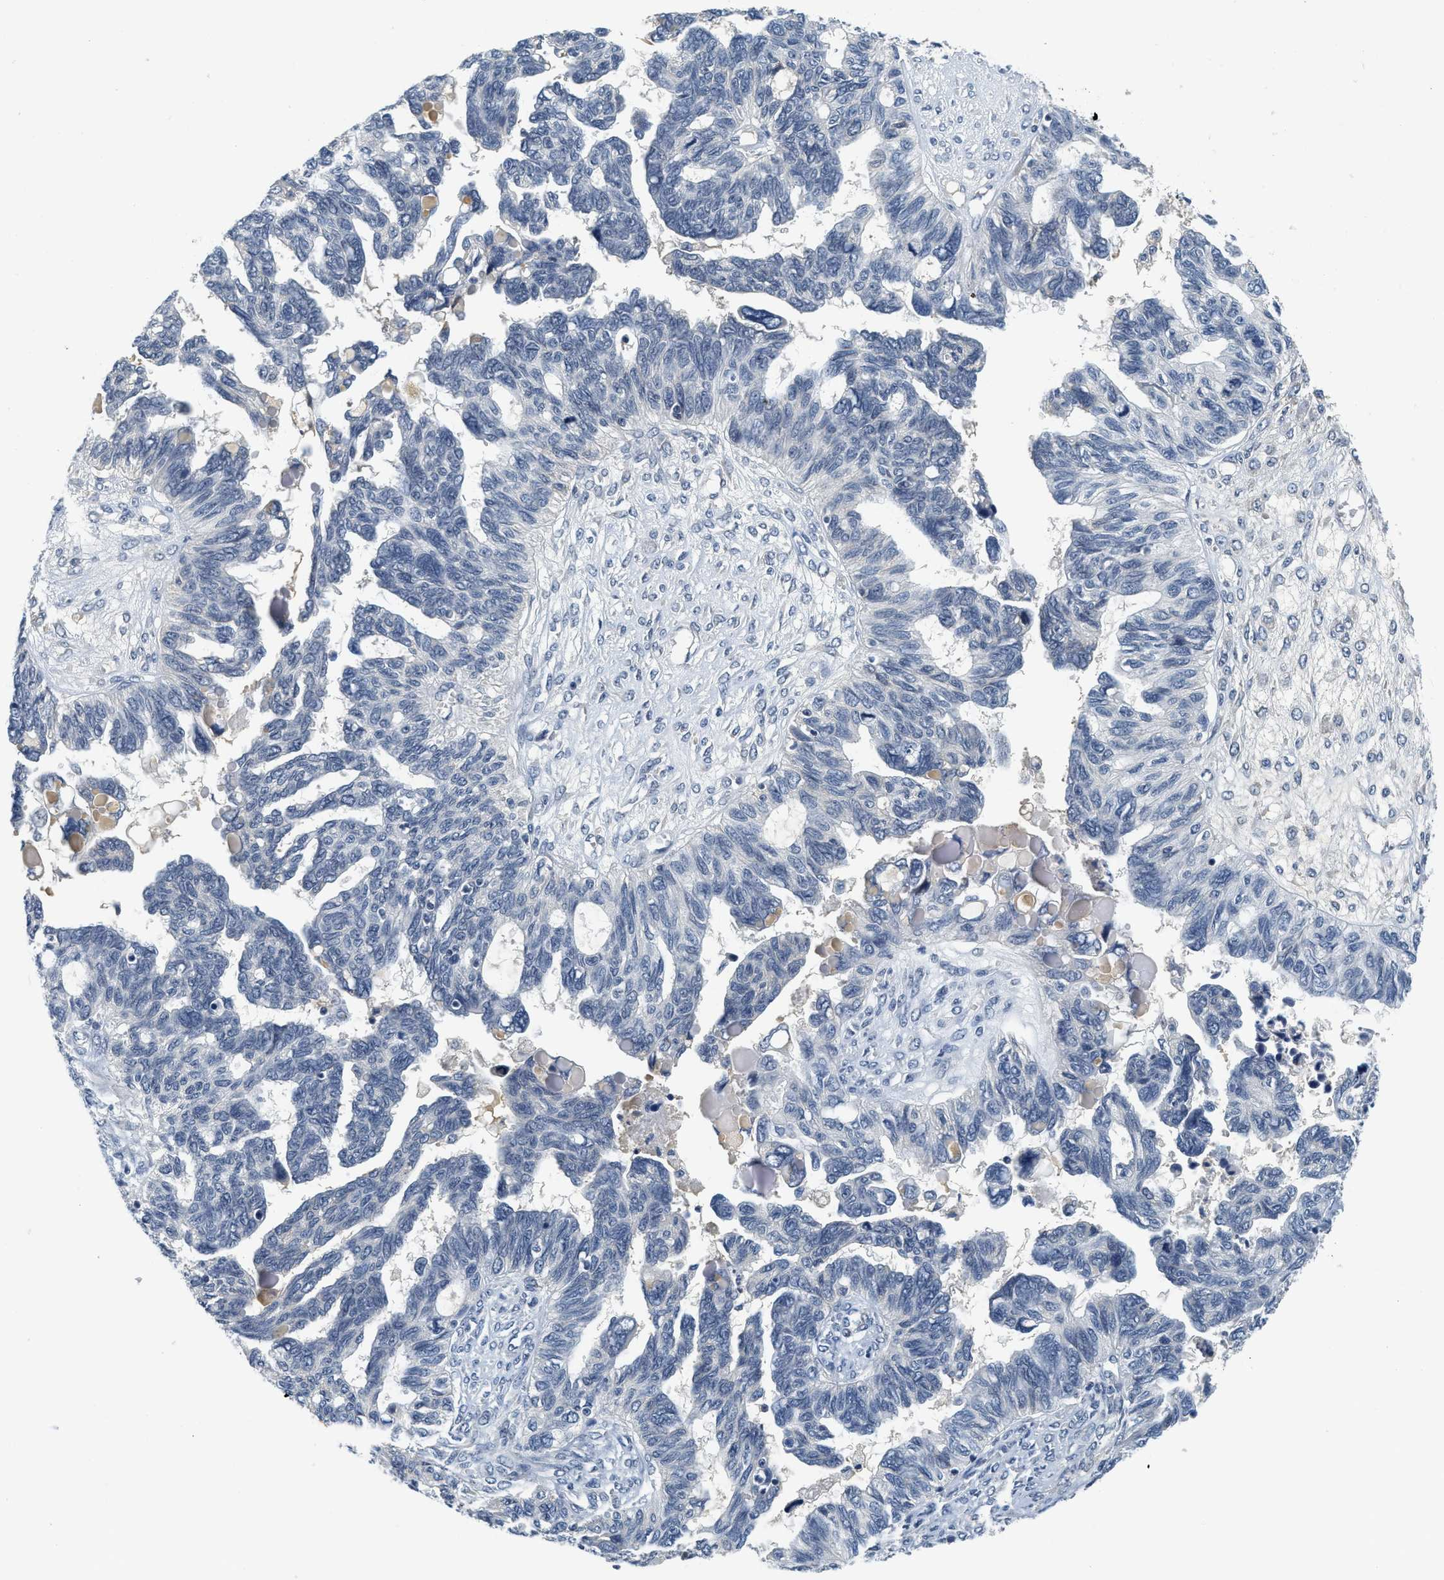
{"staining": {"intensity": "negative", "quantity": "none", "location": "none"}, "tissue": "ovarian cancer", "cell_type": "Tumor cells", "image_type": "cancer", "snomed": [{"axis": "morphology", "description": "Cystadenocarcinoma, serous, NOS"}, {"axis": "topography", "description": "Ovary"}], "caption": "The image exhibits no staining of tumor cells in ovarian cancer (serous cystadenocarcinoma).", "gene": "MZF1", "patient": {"sex": "female", "age": 79}}